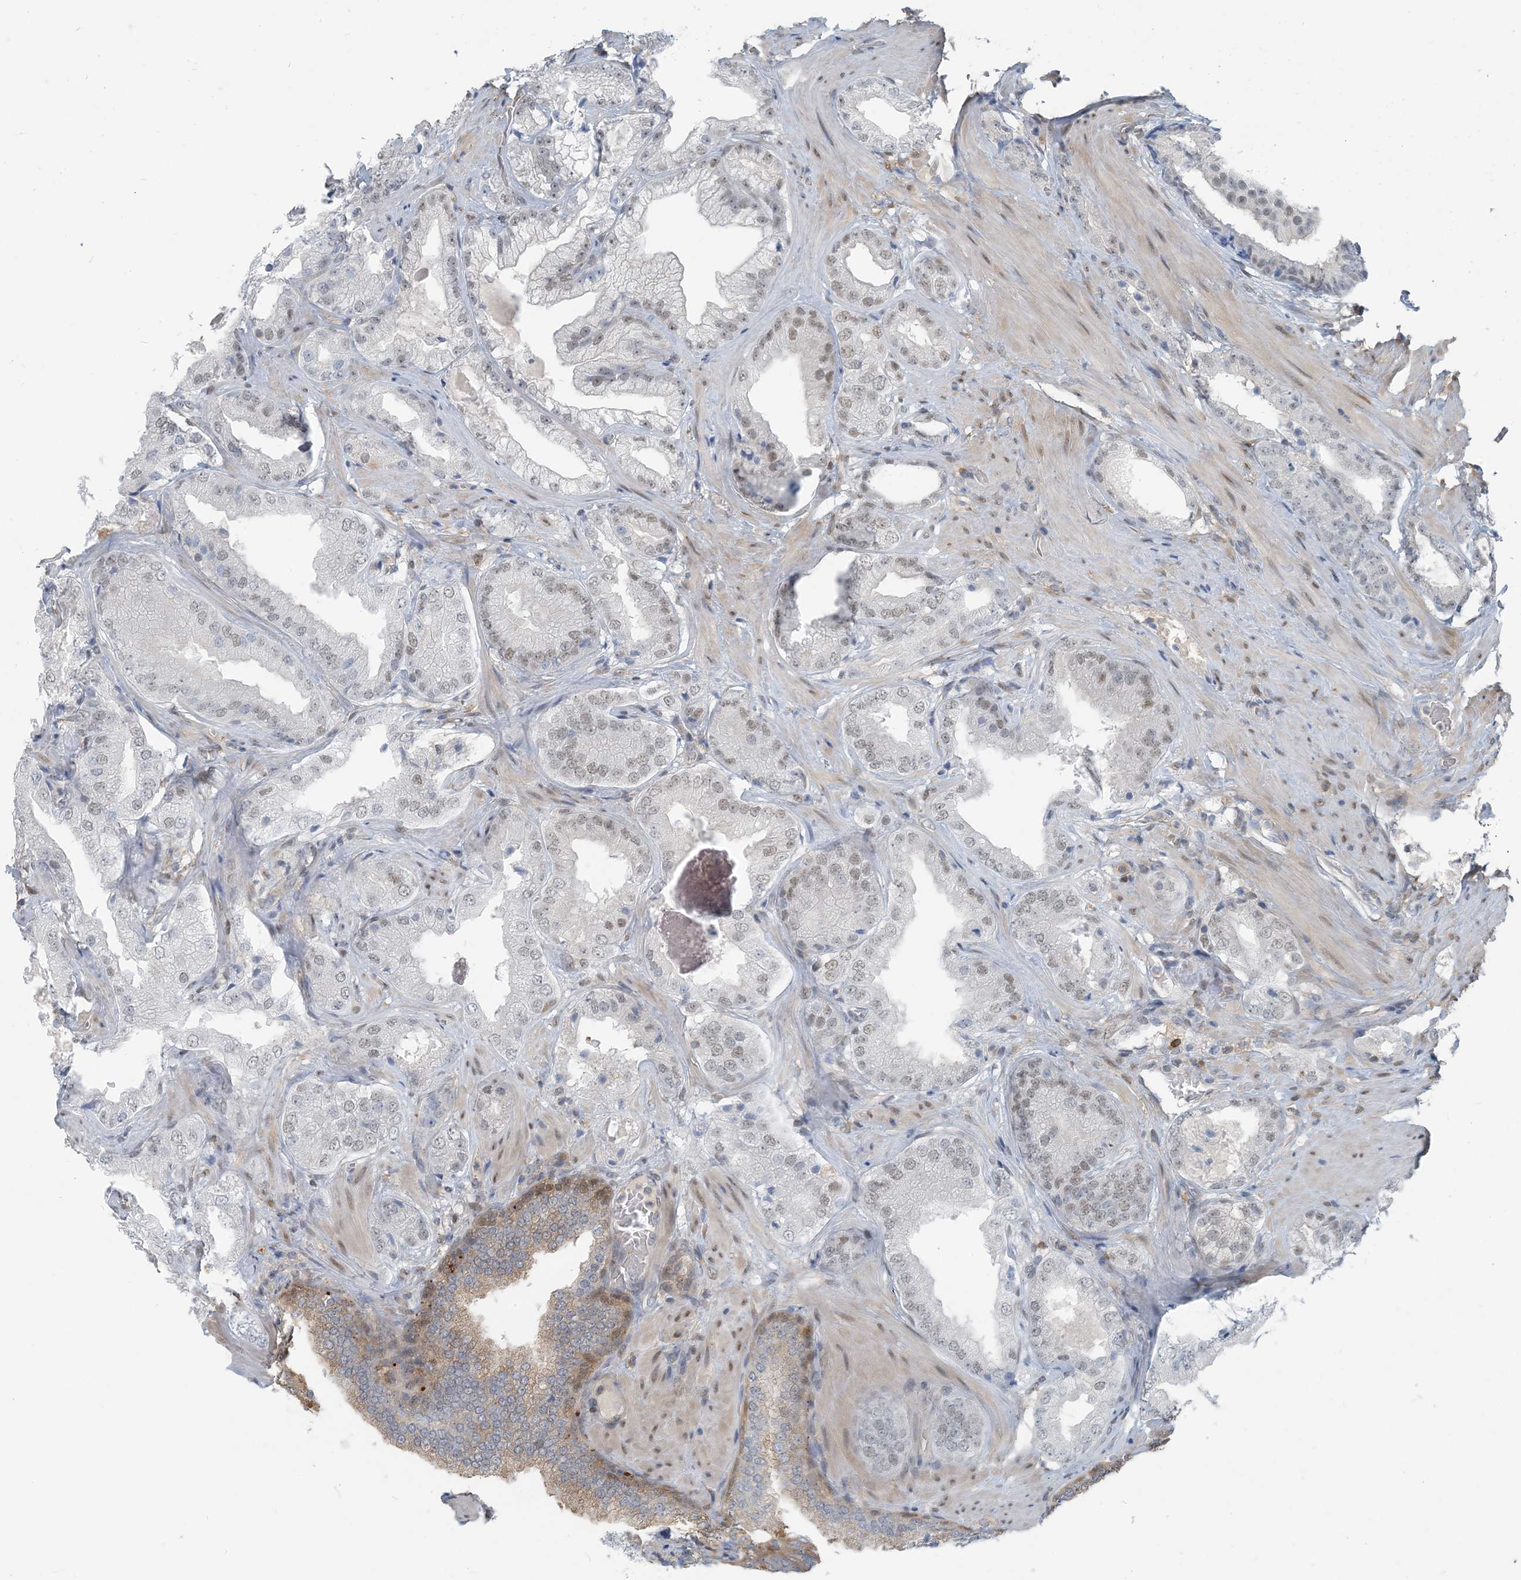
{"staining": {"intensity": "weak", "quantity": "<25%", "location": "nuclear"}, "tissue": "prostate cancer", "cell_type": "Tumor cells", "image_type": "cancer", "snomed": [{"axis": "morphology", "description": "Adenocarcinoma, High grade"}, {"axis": "topography", "description": "Prostate"}], "caption": "DAB immunohistochemical staining of prostate cancer shows no significant positivity in tumor cells.", "gene": "ZC3H12A", "patient": {"sex": "male", "age": 58}}